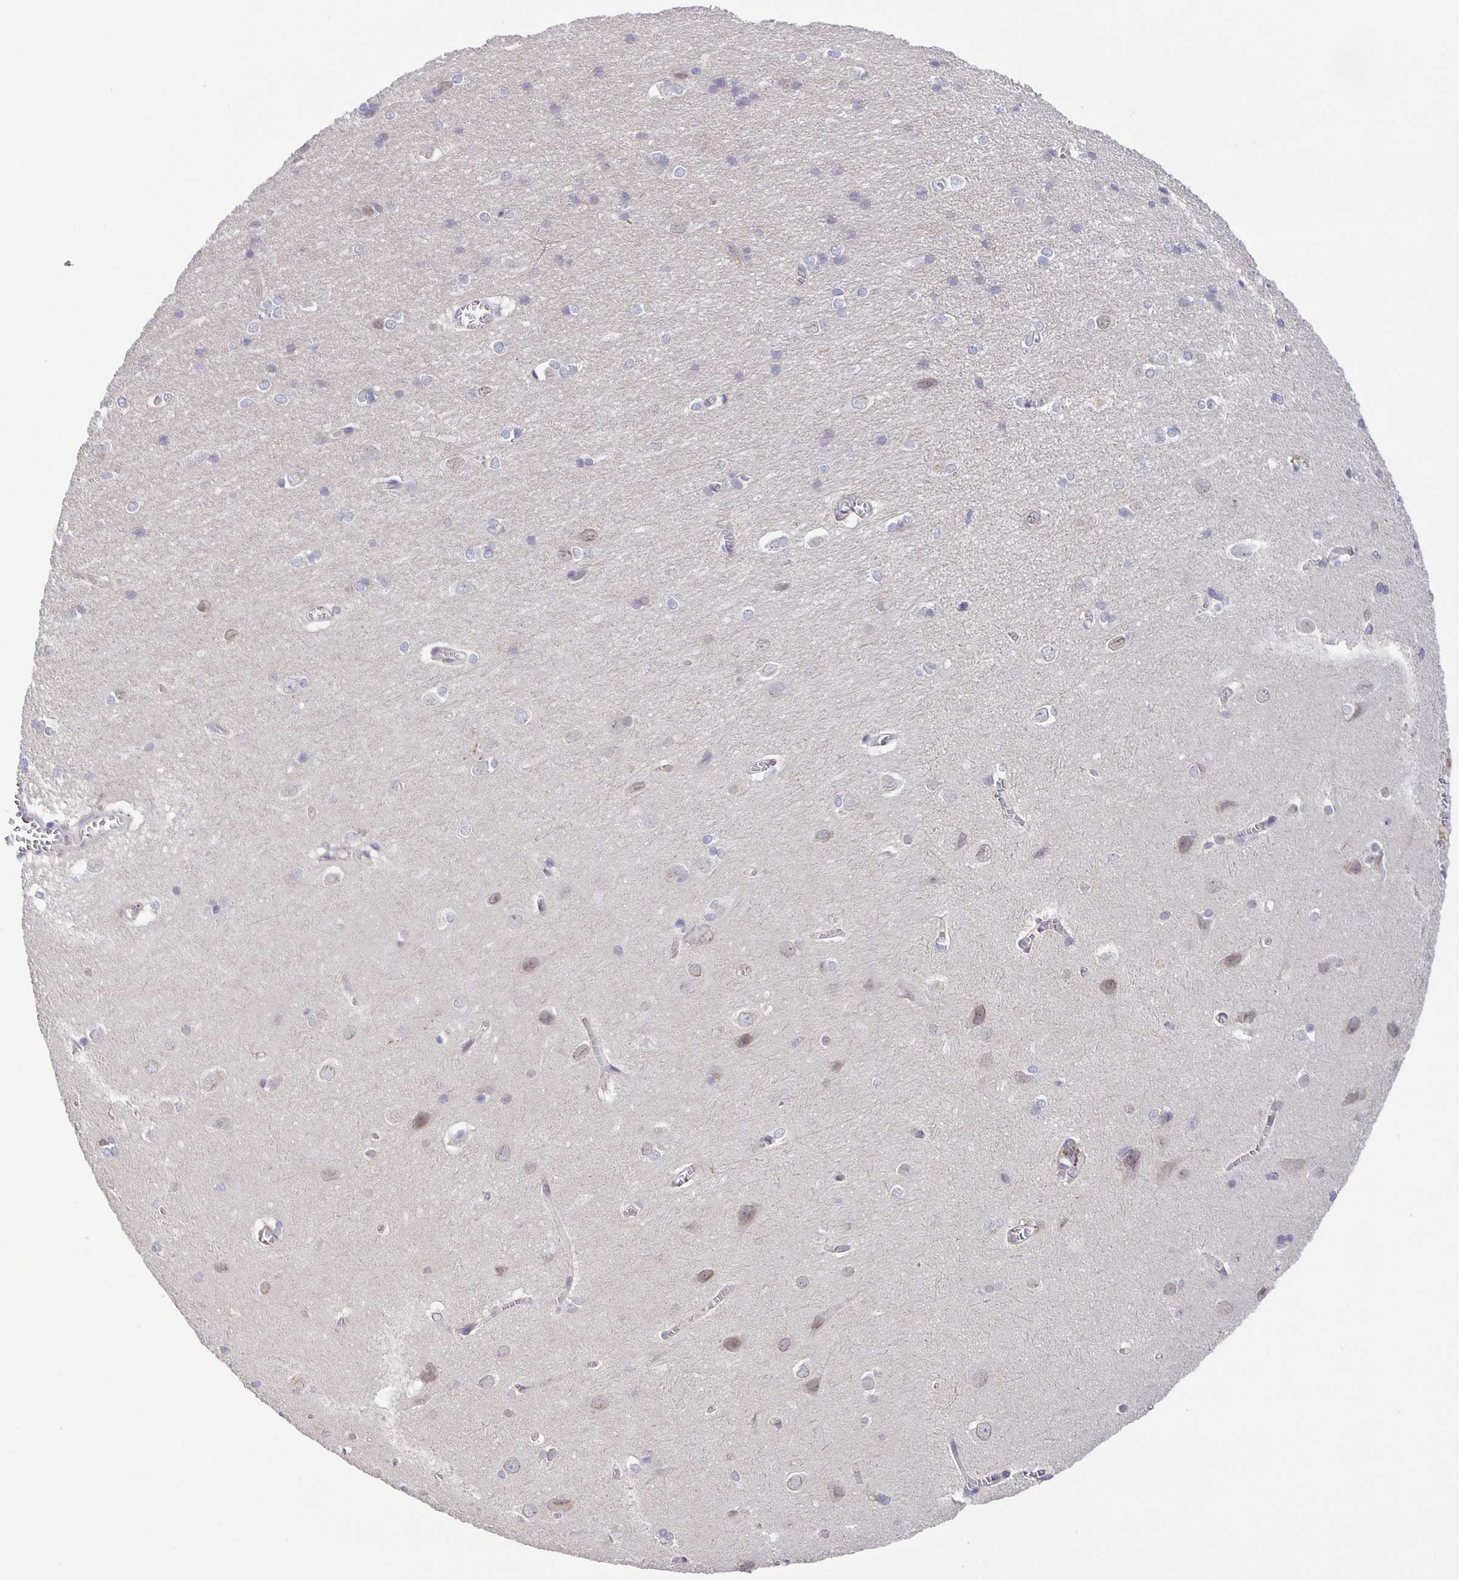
{"staining": {"intensity": "negative", "quantity": "none", "location": "none"}, "tissue": "cerebral cortex", "cell_type": "Endothelial cells", "image_type": "normal", "snomed": [{"axis": "morphology", "description": "Normal tissue, NOS"}, {"axis": "topography", "description": "Cerebral cortex"}], "caption": "DAB immunohistochemical staining of benign cerebral cortex reveals no significant positivity in endothelial cells.", "gene": "PTPN3", "patient": {"sex": "male", "age": 37}}